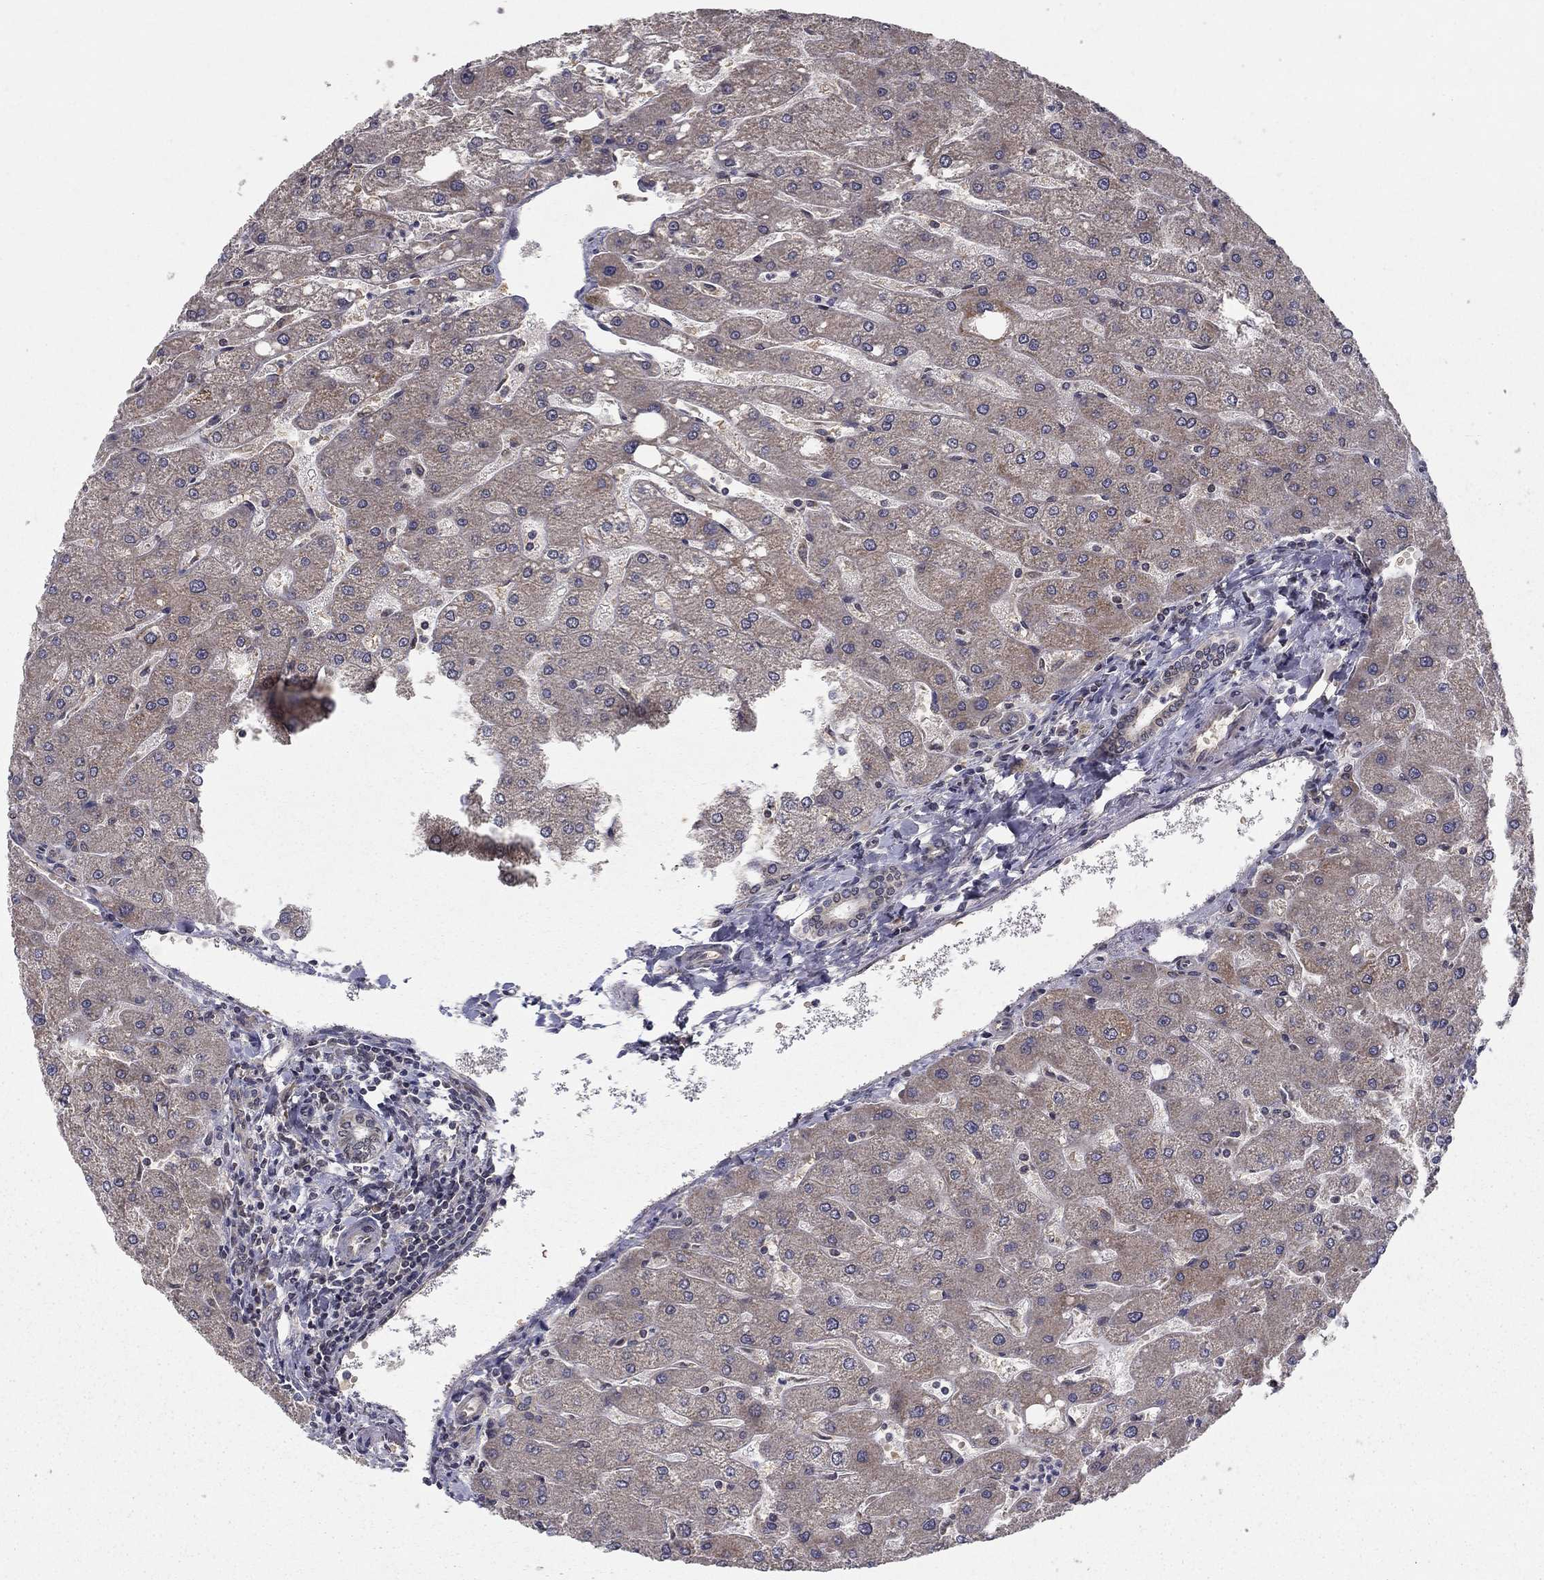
{"staining": {"intensity": "negative", "quantity": "none", "location": "none"}, "tissue": "liver", "cell_type": "Cholangiocytes", "image_type": "normal", "snomed": [{"axis": "morphology", "description": "Normal tissue, NOS"}, {"axis": "topography", "description": "Liver"}], "caption": "Immunohistochemical staining of normal human liver exhibits no significant positivity in cholangiocytes.", "gene": "SLC2A13", "patient": {"sex": "male", "age": 67}}